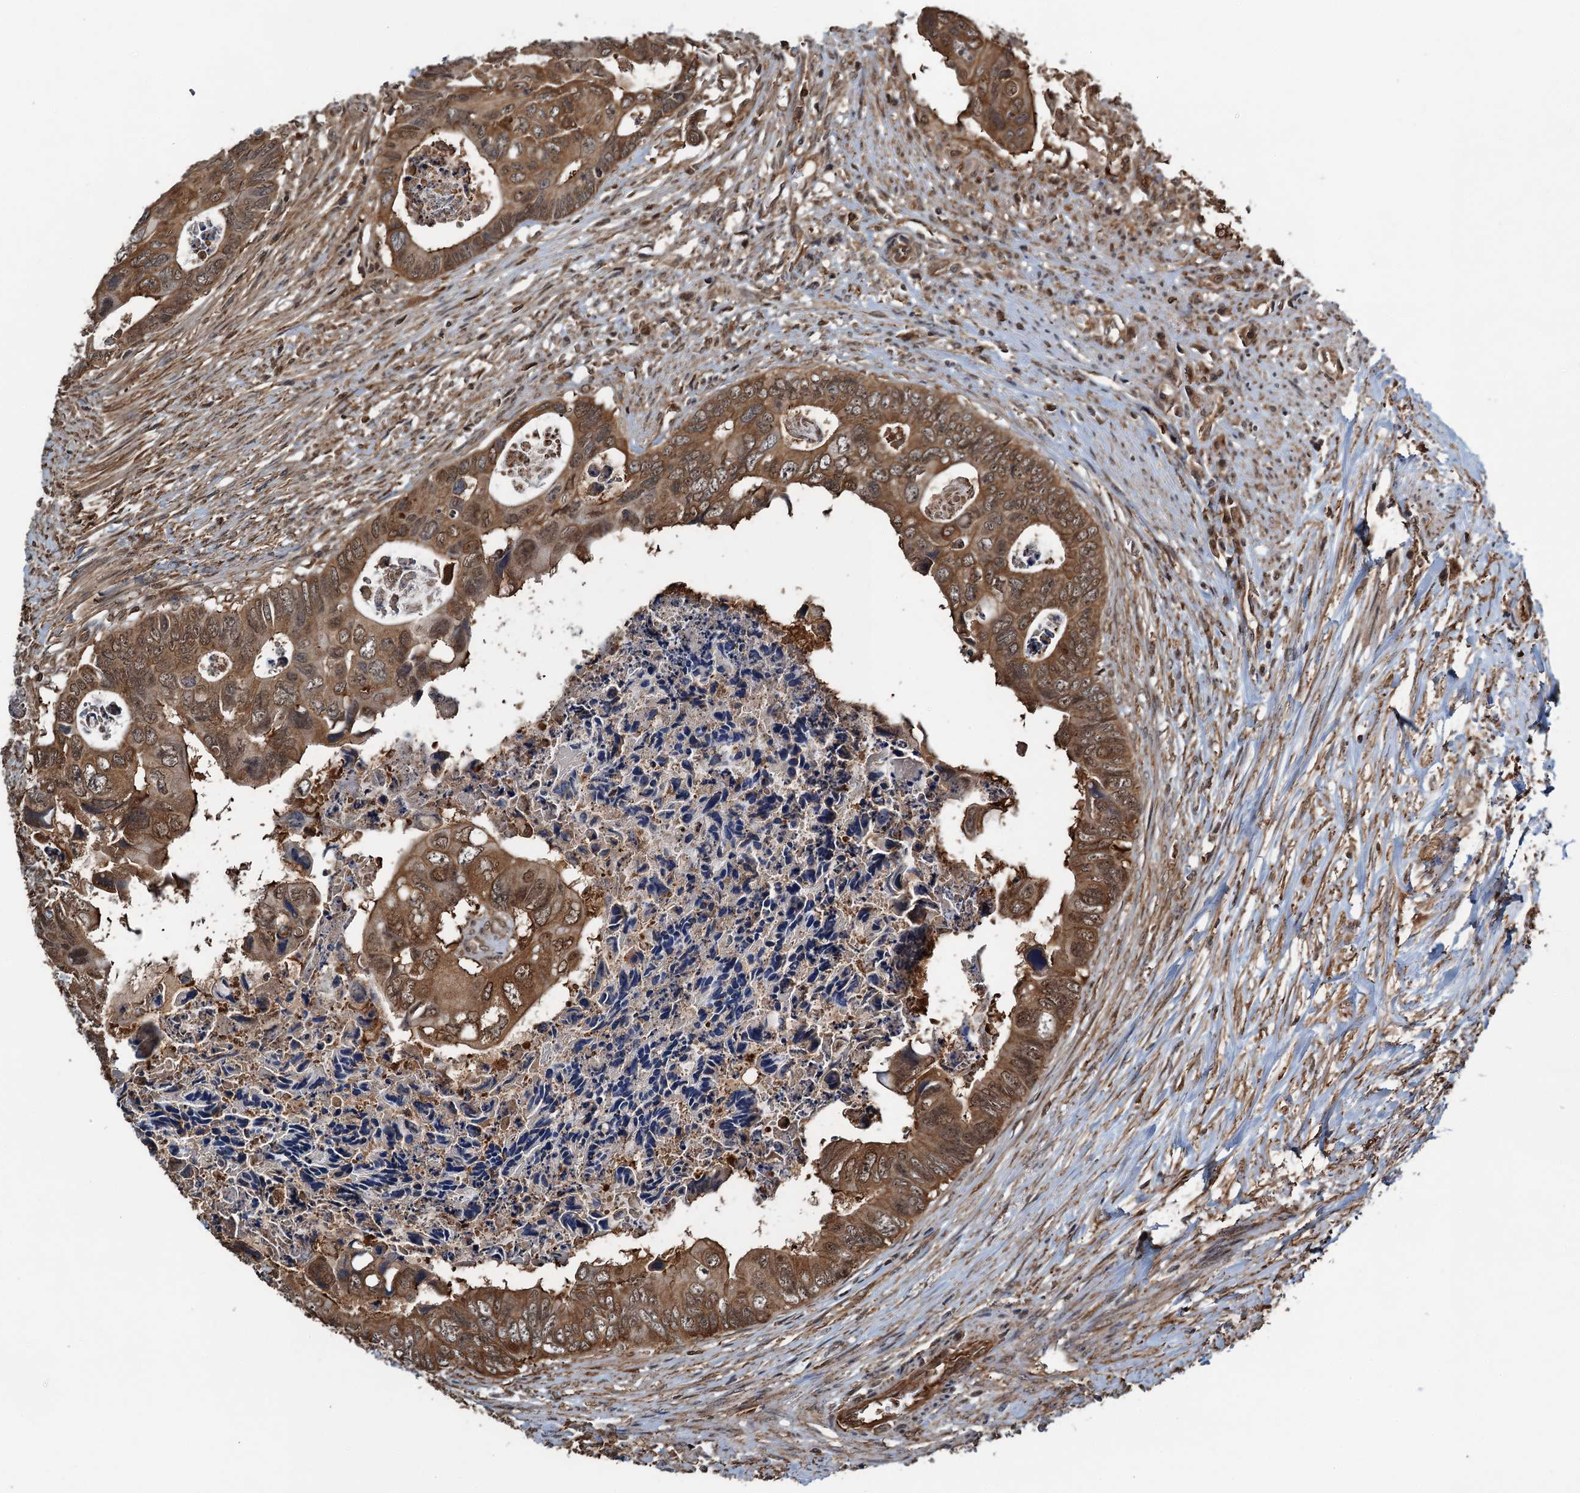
{"staining": {"intensity": "strong", "quantity": ">75%", "location": "cytoplasmic/membranous,nuclear"}, "tissue": "colorectal cancer", "cell_type": "Tumor cells", "image_type": "cancer", "snomed": [{"axis": "morphology", "description": "Adenocarcinoma, NOS"}, {"axis": "topography", "description": "Rectum"}], "caption": "A high amount of strong cytoplasmic/membranous and nuclear expression is appreciated in approximately >75% of tumor cells in colorectal cancer (adenocarcinoma) tissue. (DAB = brown stain, brightfield microscopy at high magnification).", "gene": "WHAMM", "patient": {"sex": "female", "age": 78}}